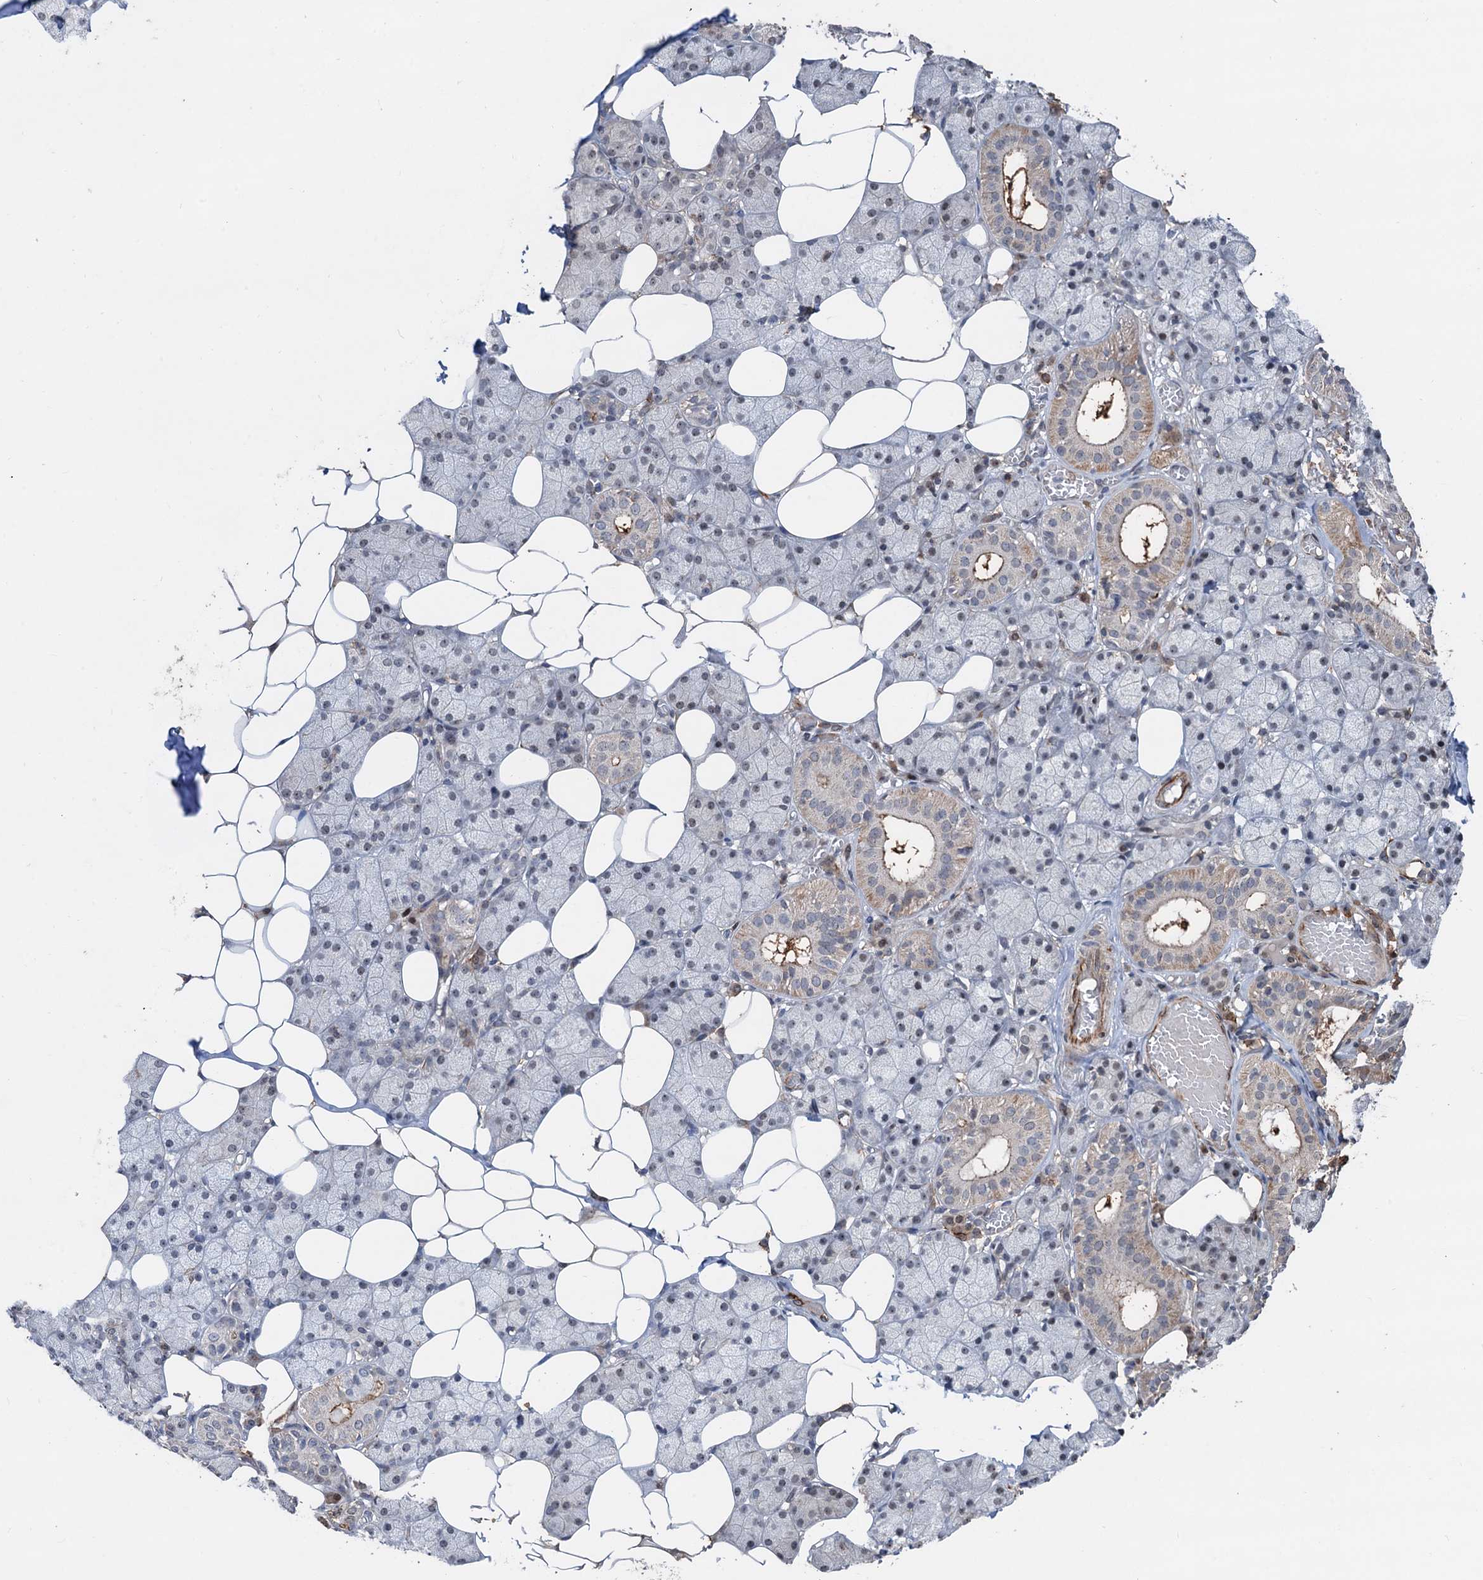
{"staining": {"intensity": "moderate", "quantity": "<25%", "location": "nuclear"}, "tissue": "salivary gland", "cell_type": "Glandular cells", "image_type": "normal", "snomed": [{"axis": "morphology", "description": "Normal tissue, NOS"}, {"axis": "topography", "description": "Salivary gland"}], "caption": "Immunohistochemical staining of normal salivary gland exhibits low levels of moderate nuclear staining in about <25% of glandular cells. (Brightfield microscopy of DAB IHC at high magnification).", "gene": "TMA16", "patient": {"sex": "female", "age": 33}}